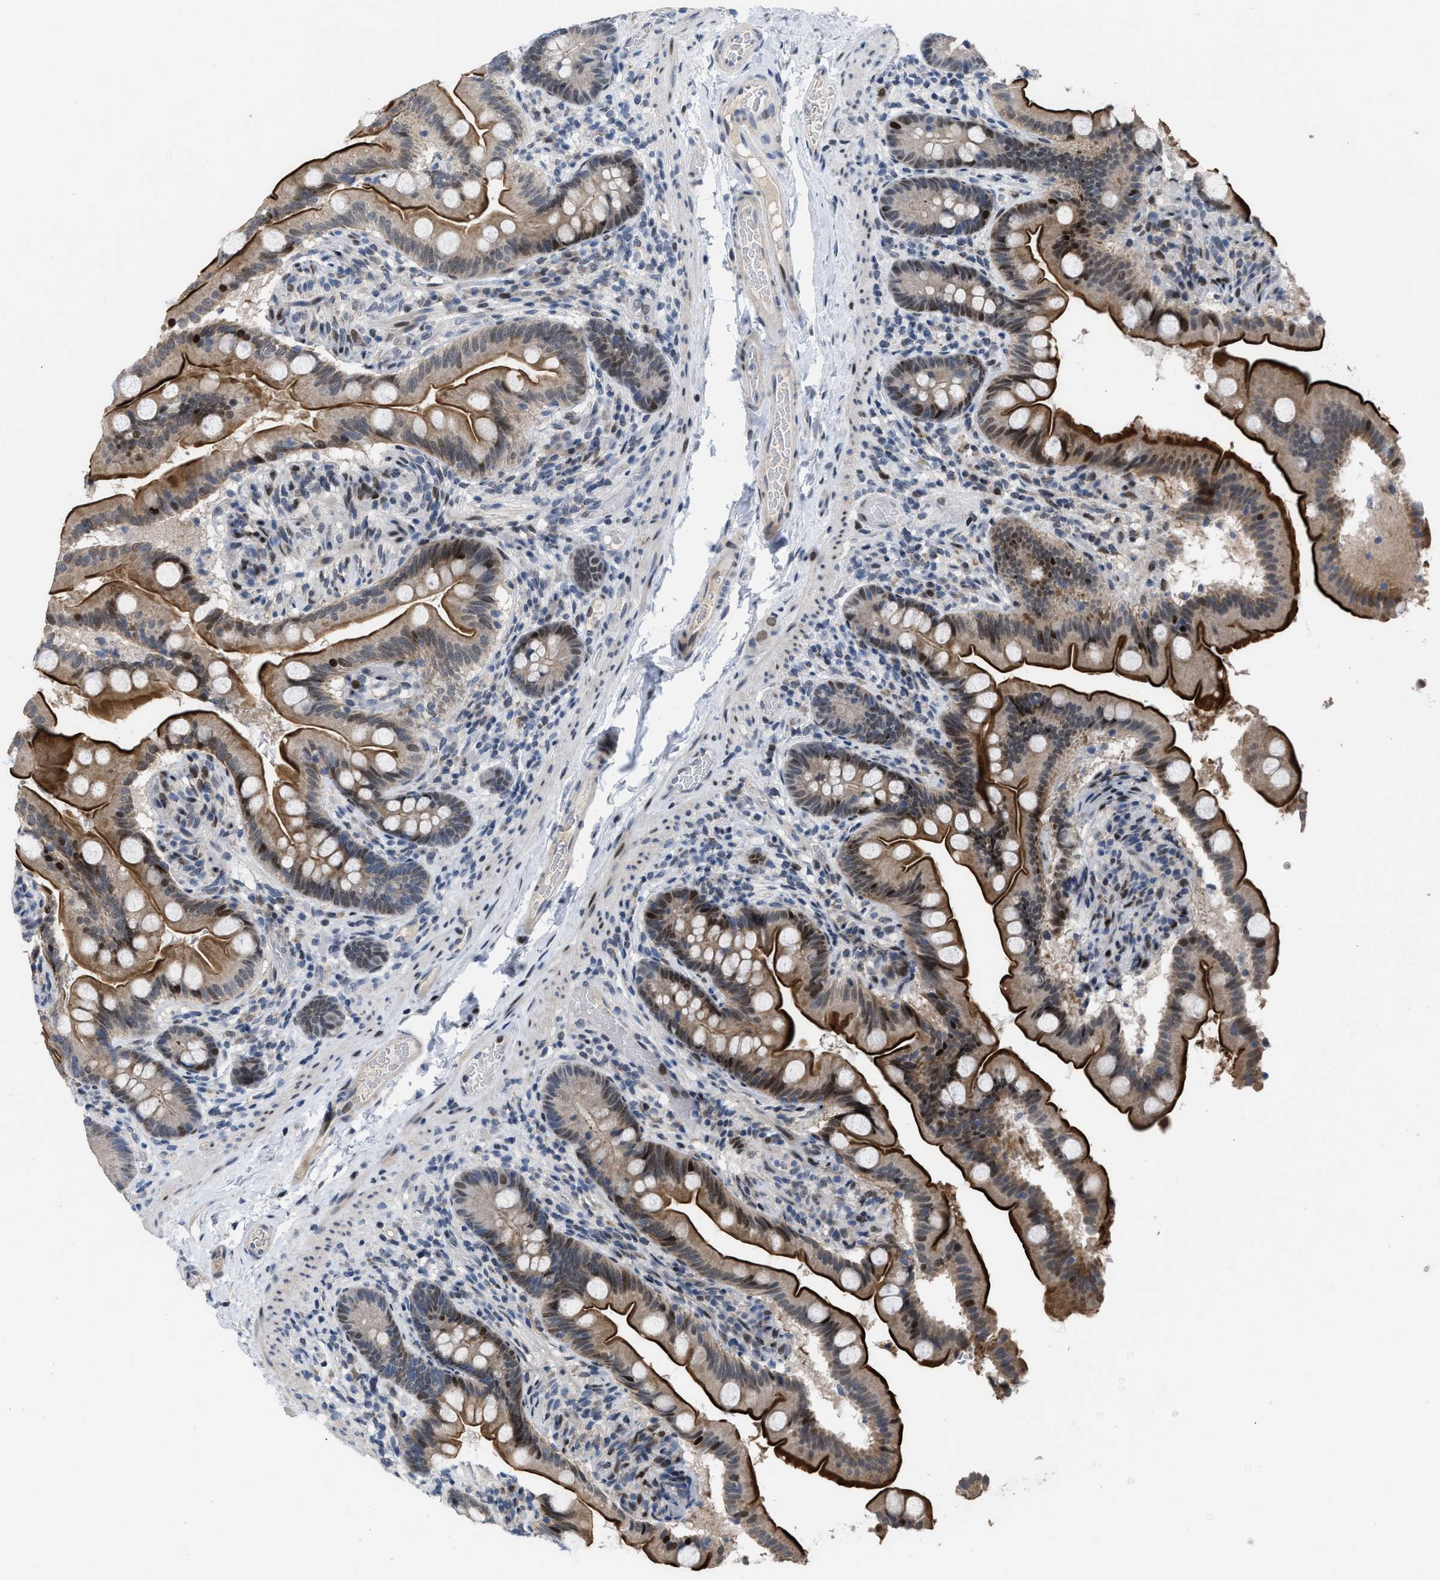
{"staining": {"intensity": "strong", "quantity": "25%-75%", "location": "cytoplasmic/membranous,nuclear"}, "tissue": "small intestine", "cell_type": "Glandular cells", "image_type": "normal", "snomed": [{"axis": "morphology", "description": "Normal tissue, NOS"}, {"axis": "topography", "description": "Small intestine"}], "caption": "IHC (DAB) staining of unremarkable small intestine exhibits strong cytoplasmic/membranous,nuclear protein positivity in about 25%-75% of glandular cells. Nuclei are stained in blue.", "gene": "SETDB1", "patient": {"sex": "female", "age": 56}}